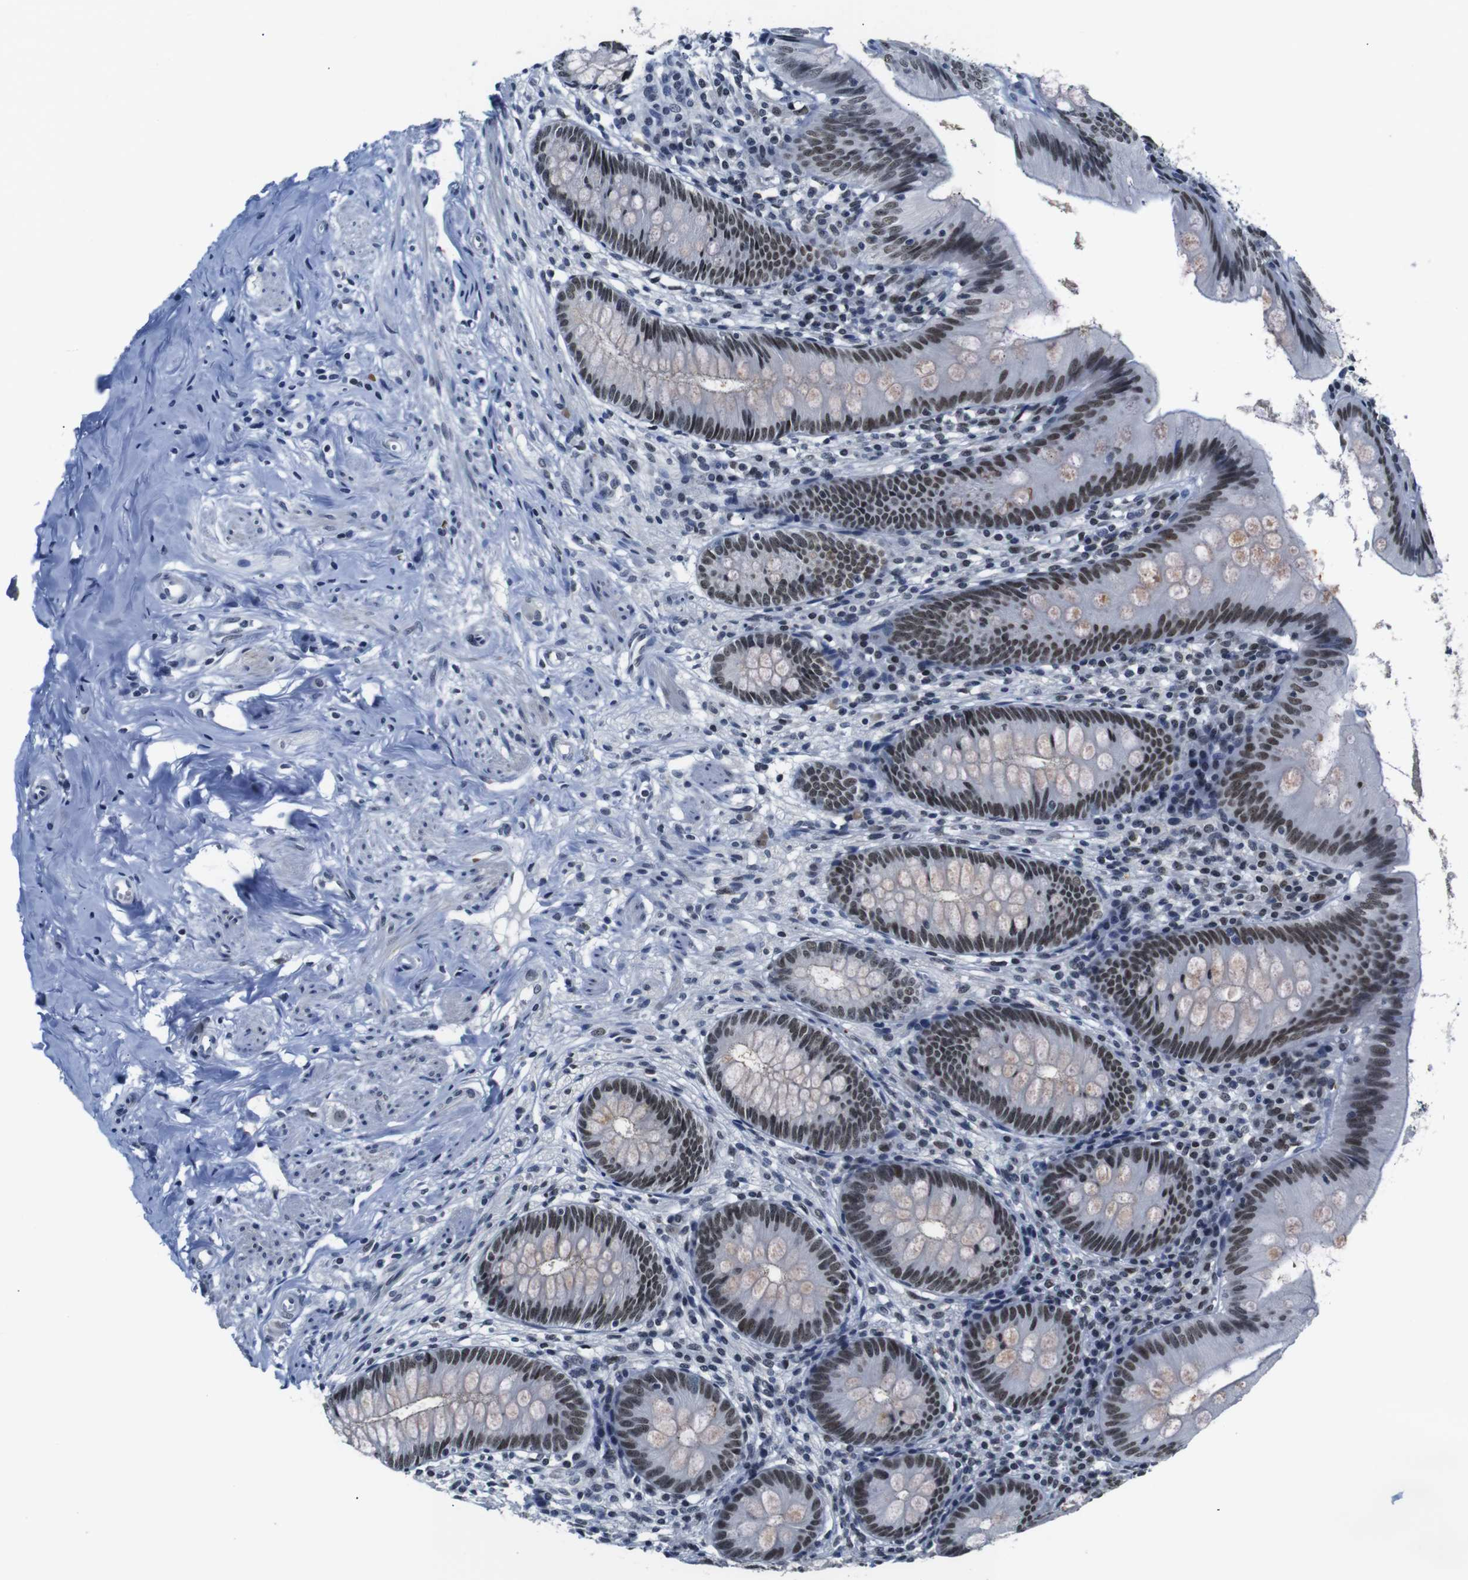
{"staining": {"intensity": "weak", "quantity": "25%-75%", "location": "nuclear"}, "tissue": "appendix", "cell_type": "Glandular cells", "image_type": "normal", "snomed": [{"axis": "morphology", "description": "Normal tissue, NOS"}, {"axis": "topography", "description": "Appendix"}], "caption": "Immunohistochemistry photomicrograph of unremarkable human appendix stained for a protein (brown), which displays low levels of weak nuclear staining in about 25%-75% of glandular cells.", "gene": "ILDR2", "patient": {"sex": "male", "age": 56}}